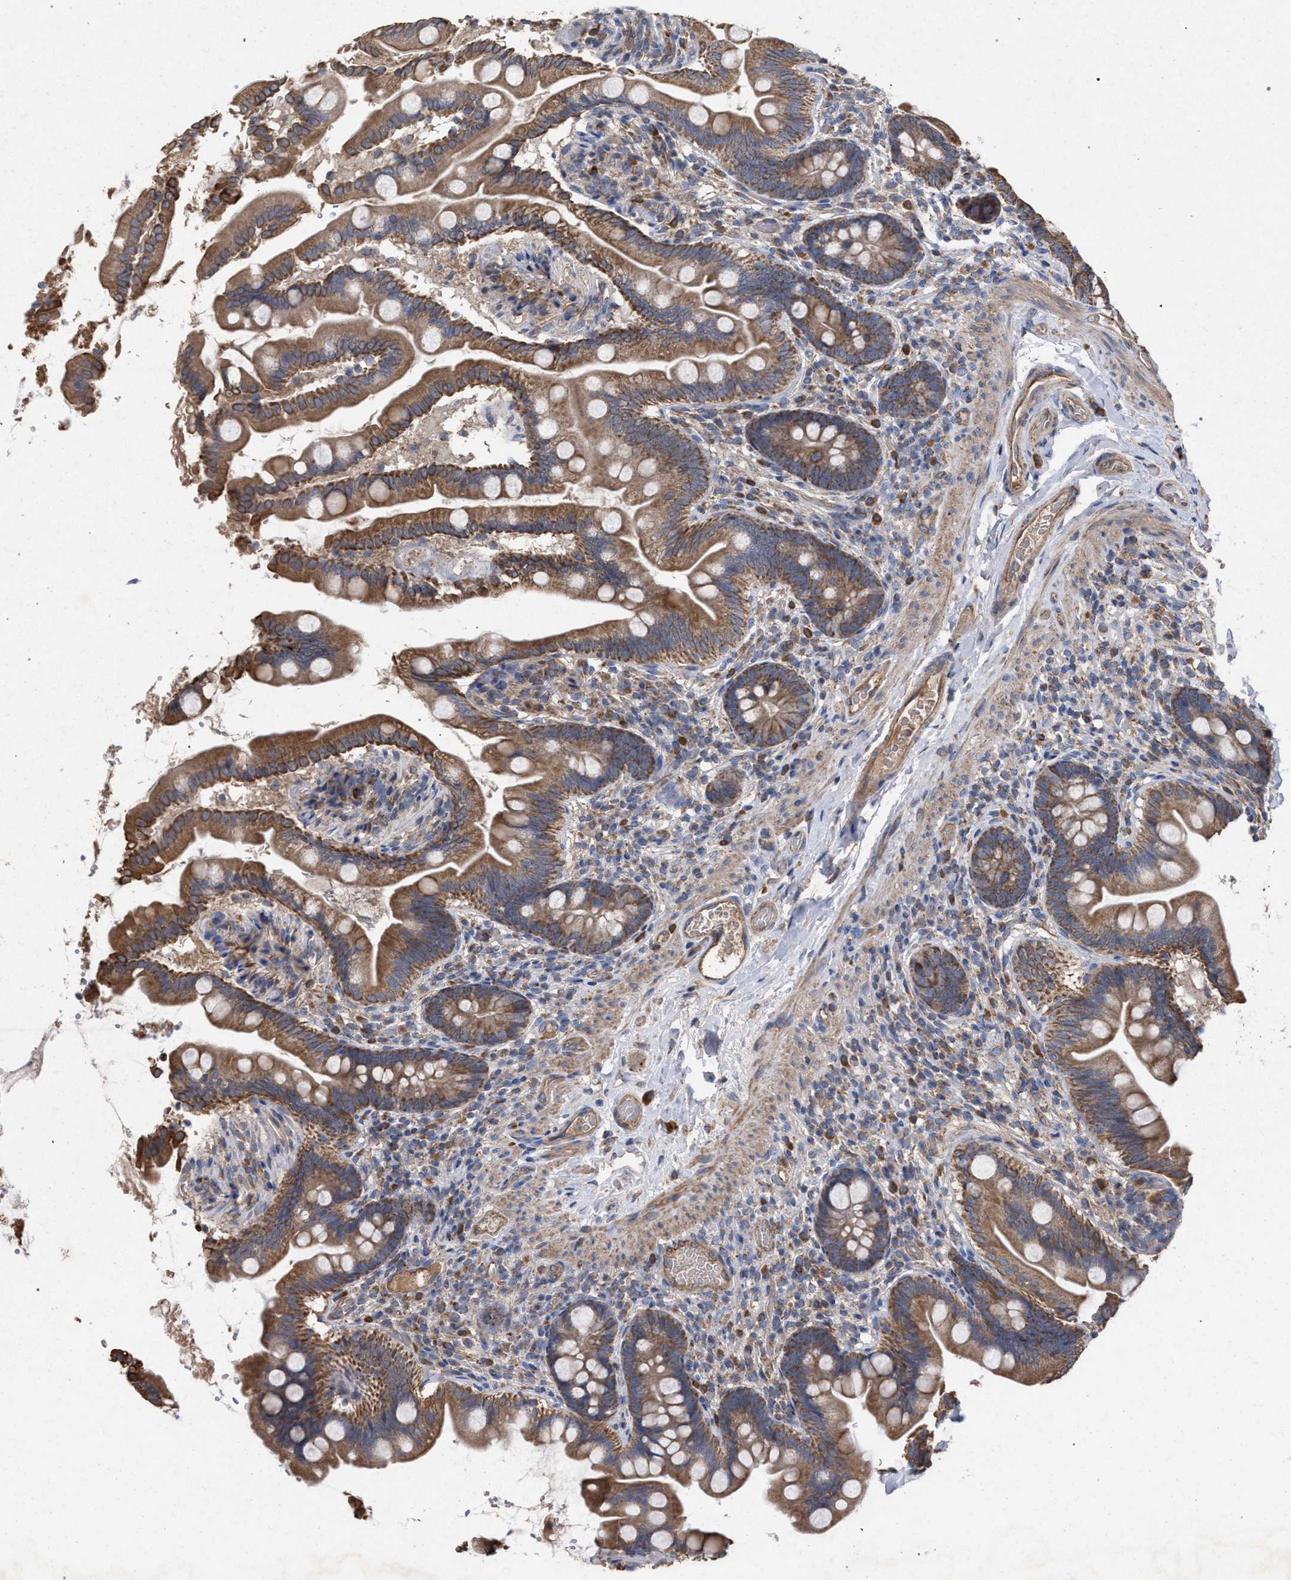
{"staining": {"intensity": "moderate", "quantity": ">75%", "location": "cytoplasmic/membranous"}, "tissue": "small intestine", "cell_type": "Glandular cells", "image_type": "normal", "snomed": [{"axis": "morphology", "description": "Normal tissue, NOS"}, {"axis": "topography", "description": "Small intestine"}], "caption": "This is a micrograph of immunohistochemistry (IHC) staining of normal small intestine, which shows moderate expression in the cytoplasmic/membranous of glandular cells.", "gene": "BCL2L12", "patient": {"sex": "female", "age": 56}}